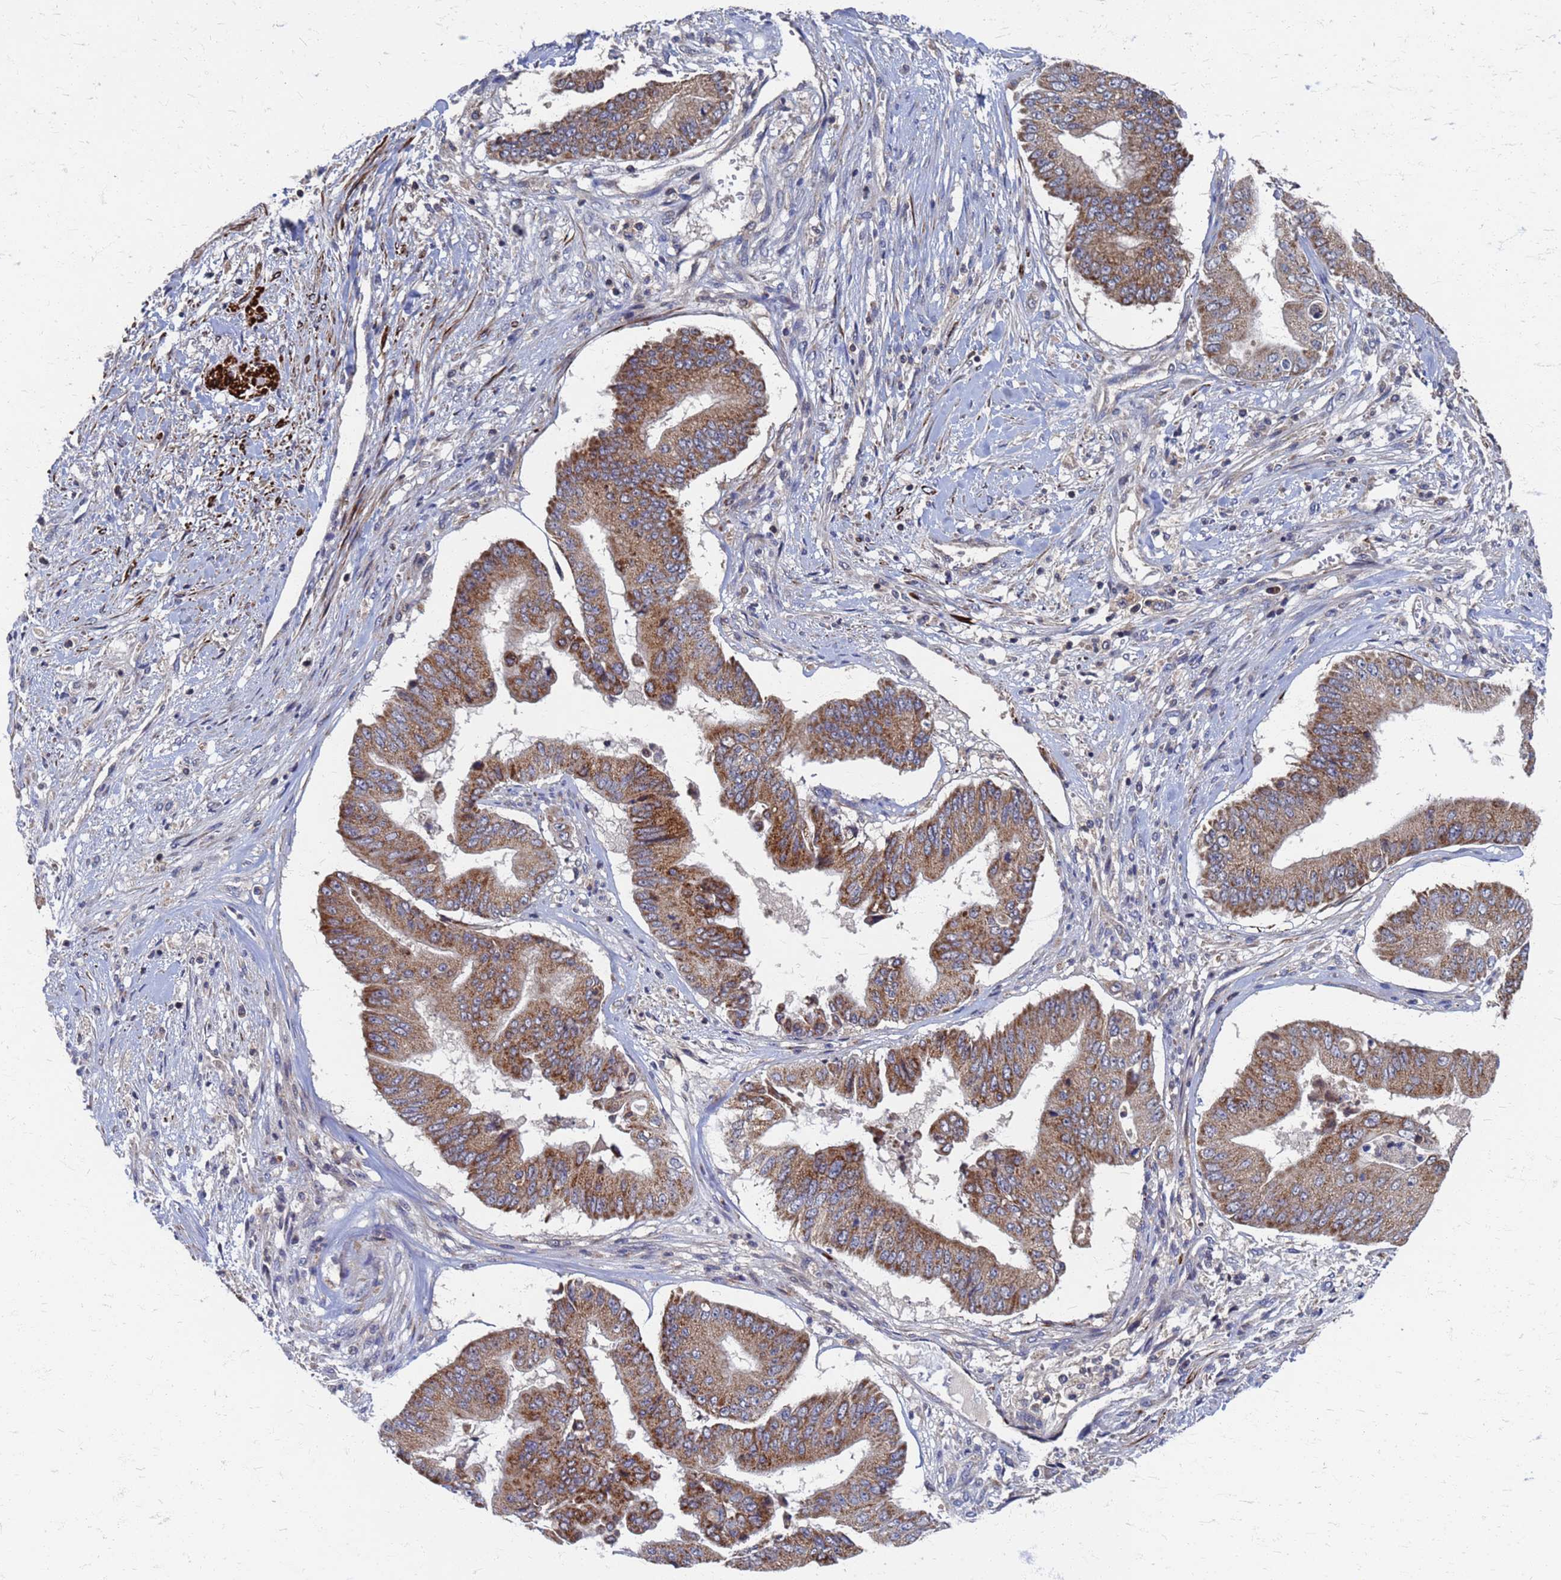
{"staining": {"intensity": "moderate", "quantity": ">75%", "location": "cytoplasmic/membranous"}, "tissue": "pancreatic cancer", "cell_type": "Tumor cells", "image_type": "cancer", "snomed": [{"axis": "morphology", "description": "Adenocarcinoma, NOS"}, {"axis": "topography", "description": "Pancreas"}], "caption": "This photomicrograph shows pancreatic adenocarcinoma stained with IHC to label a protein in brown. The cytoplasmic/membranous of tumor cells show moderate positivity for the protein. Nuclei are counter-stained blue.", "gene": "ATPAF1", "patient": {"sex": "female", "age": 77}}